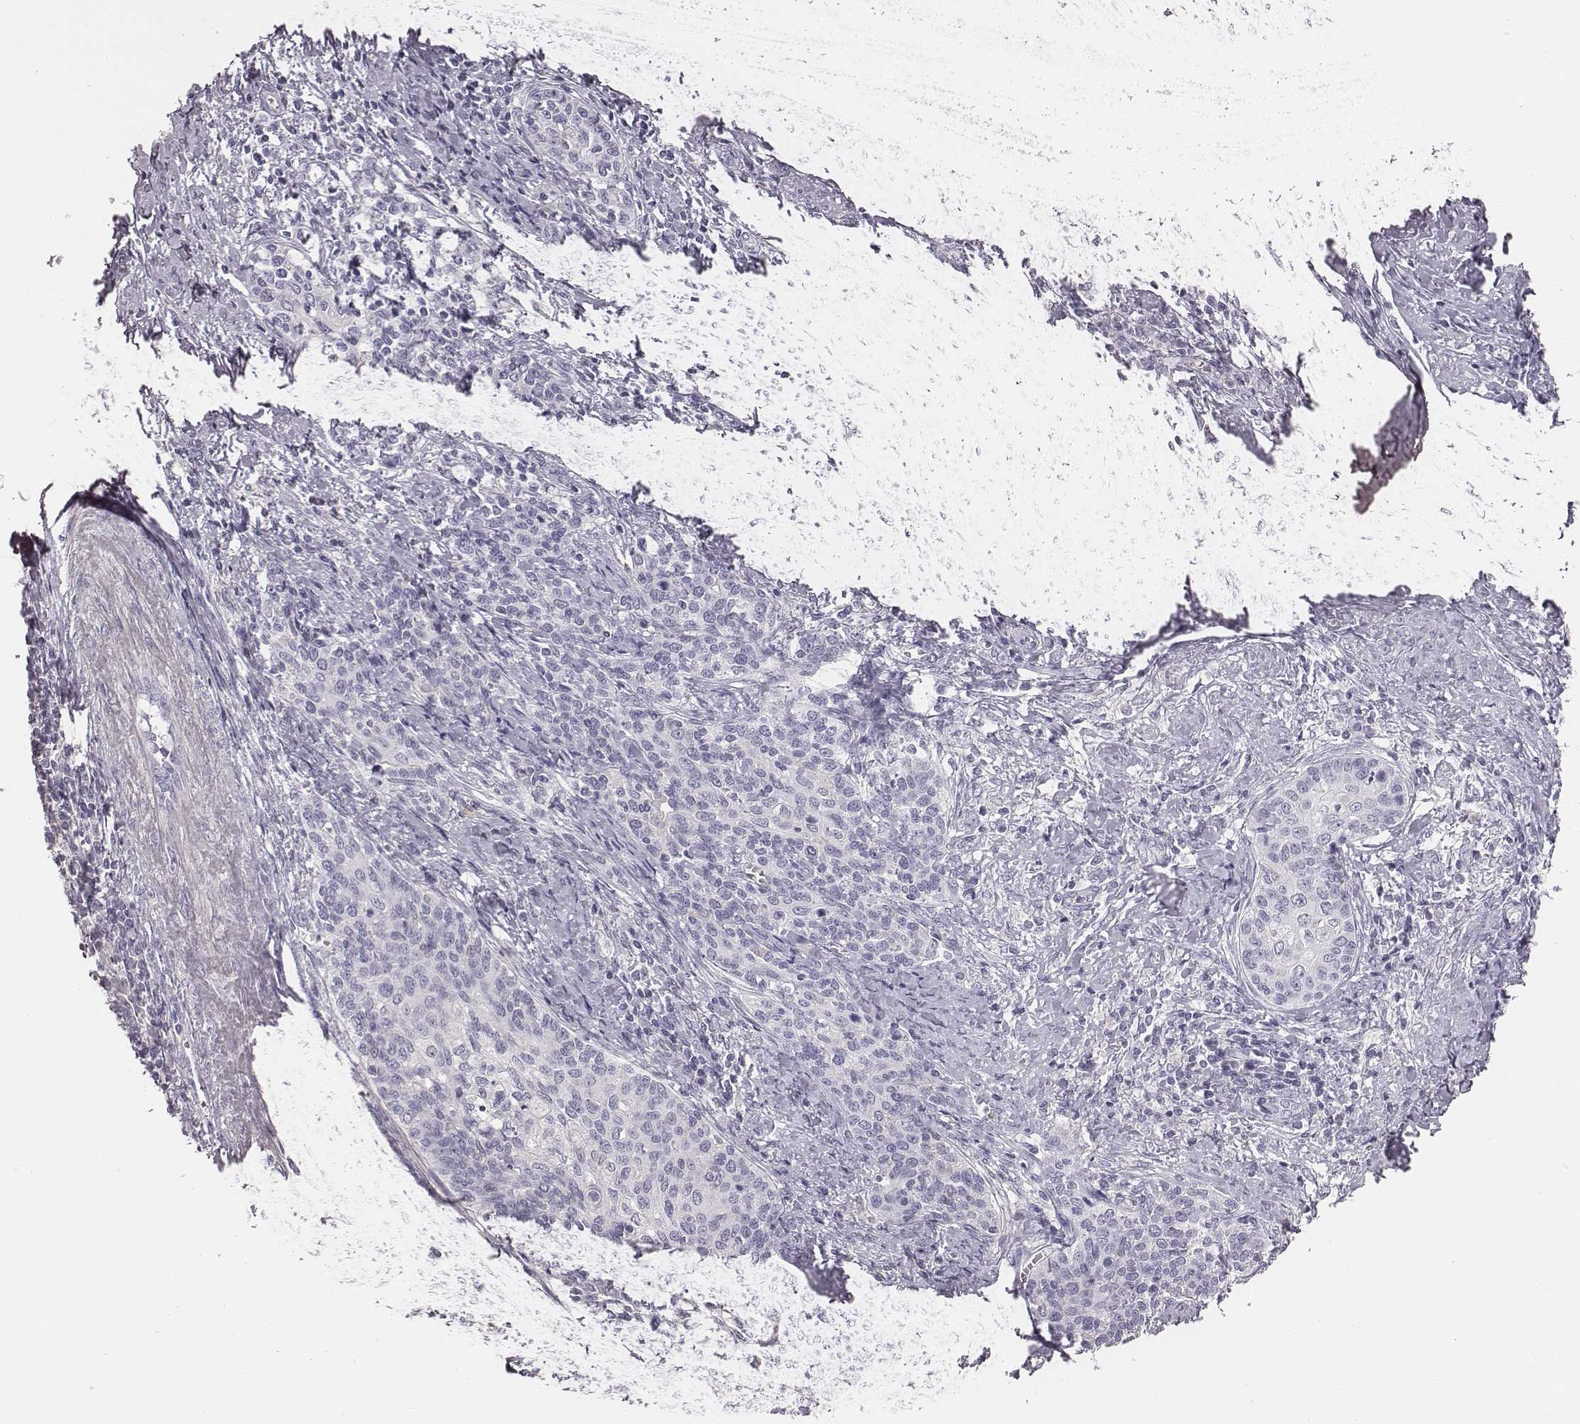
{"staining": {"intensity": "negative", "quantity": "none", "location": "none"}, "tissue": "cervical cancer", "cell_type": "Tumor cells", "image_type": "cancer", "snomed": [{"axis": "morphology", "description": "Squamous cell carcinoma, NOS"}, {"axis": "topography", "description": "Cervix"}], "caption": "The micrograph exhibits no staining of tumor cells in squamous cell carcinoma (cervical).", "gene": "ADAM7", "patient": {"sex": "female", "age": 39}}